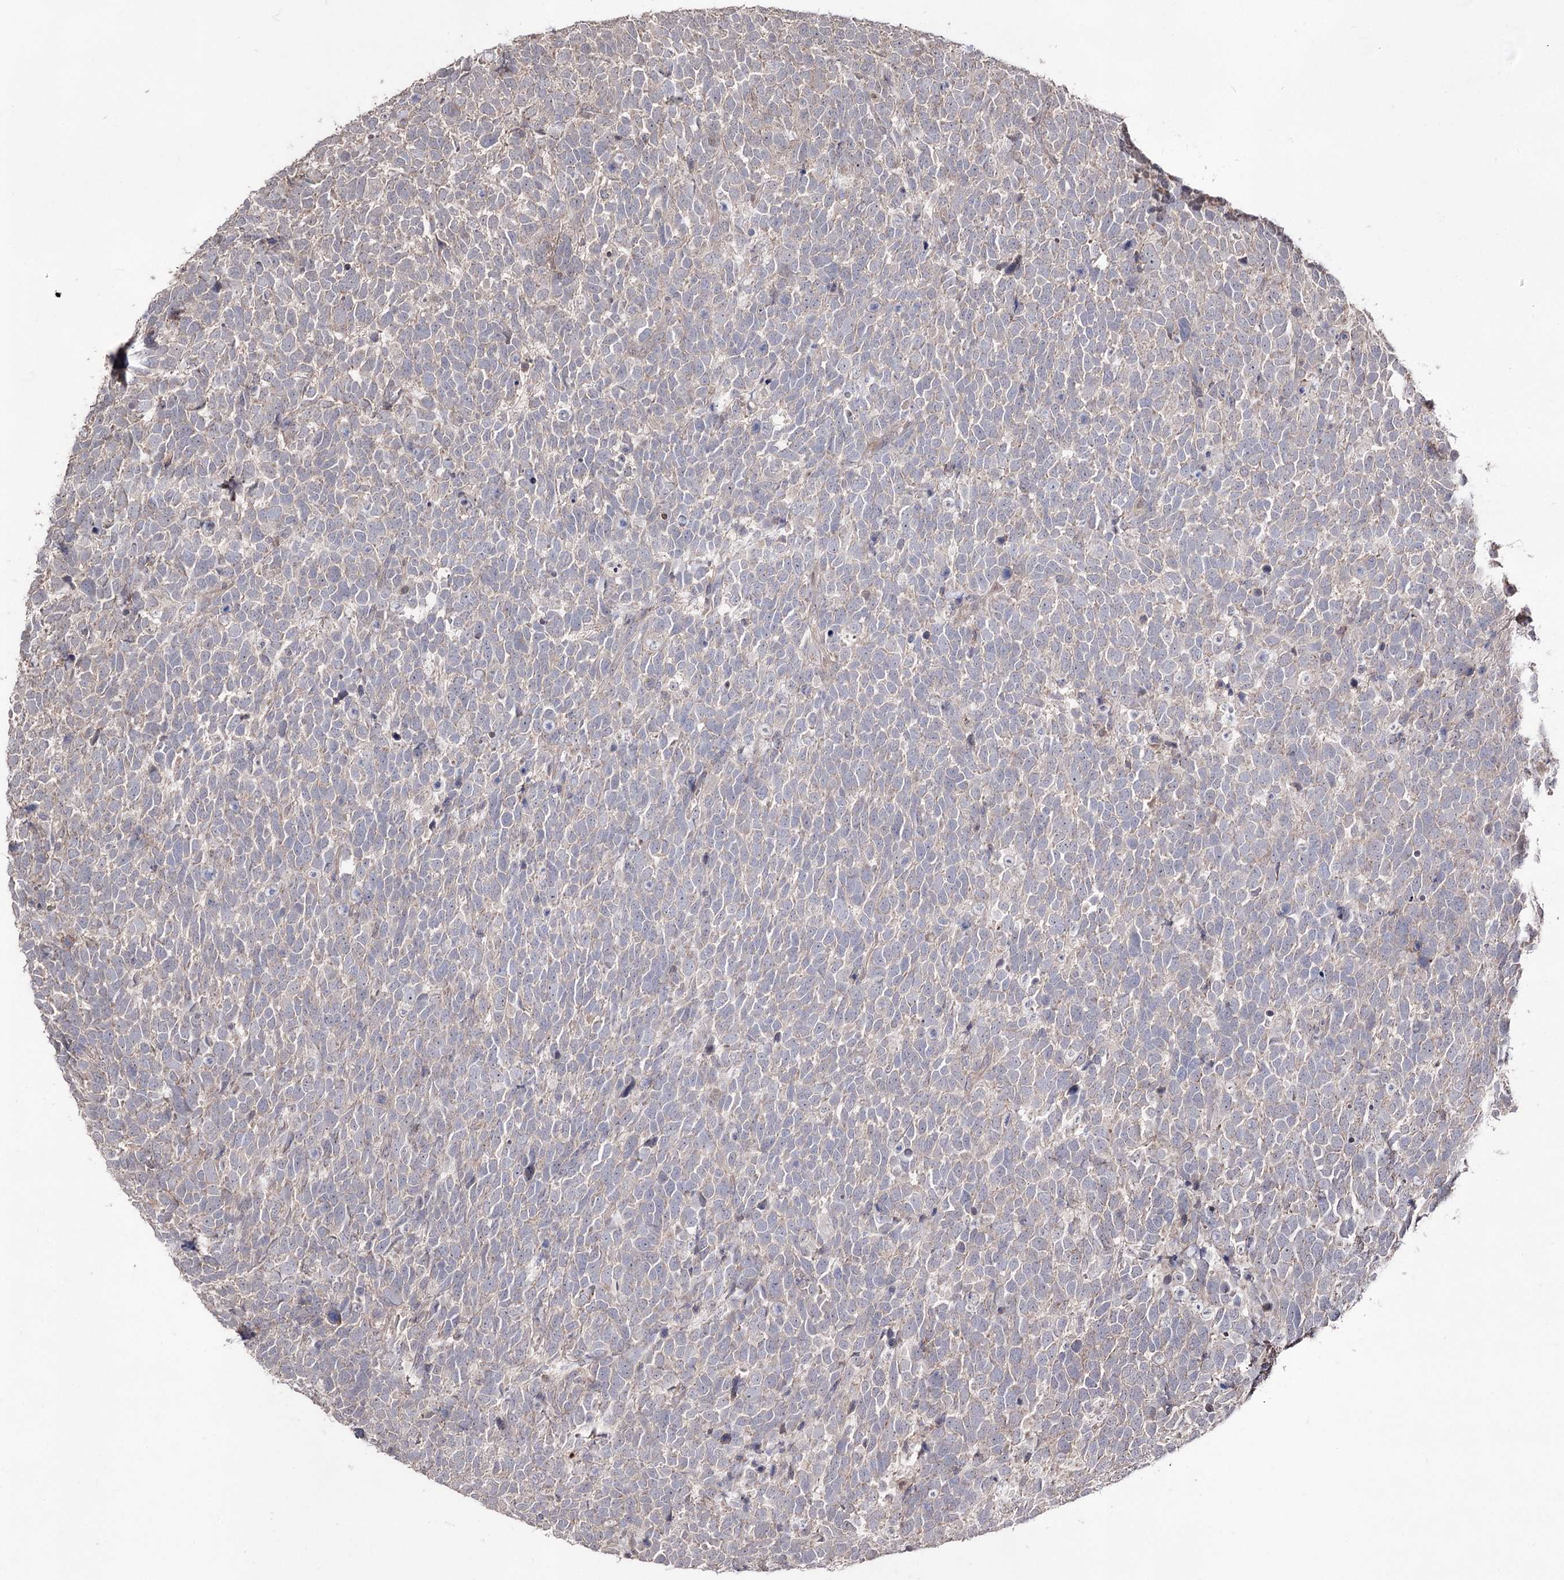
{"staining": {"intensity": "weak", "quantity": "<25%", "location": "cytoplasmic/membranous"}, "tissue": "urothelial cancer", "cell_type": "Tumor cells", "image_type": "cancer", "snomed": [{"axis": "morphology", "description": "Urothelial carcinoma, High grade"}, {"axis": "topography", "description": "Urinary bladder"}], "caption": "DAB (3,3'-diaminobenzidine) immunohistochemical staining of urothelial cancer displays no significant expression in tumor cells.", "gene": "CPNE8", "patient": {"sex": "female", "age": 82}}